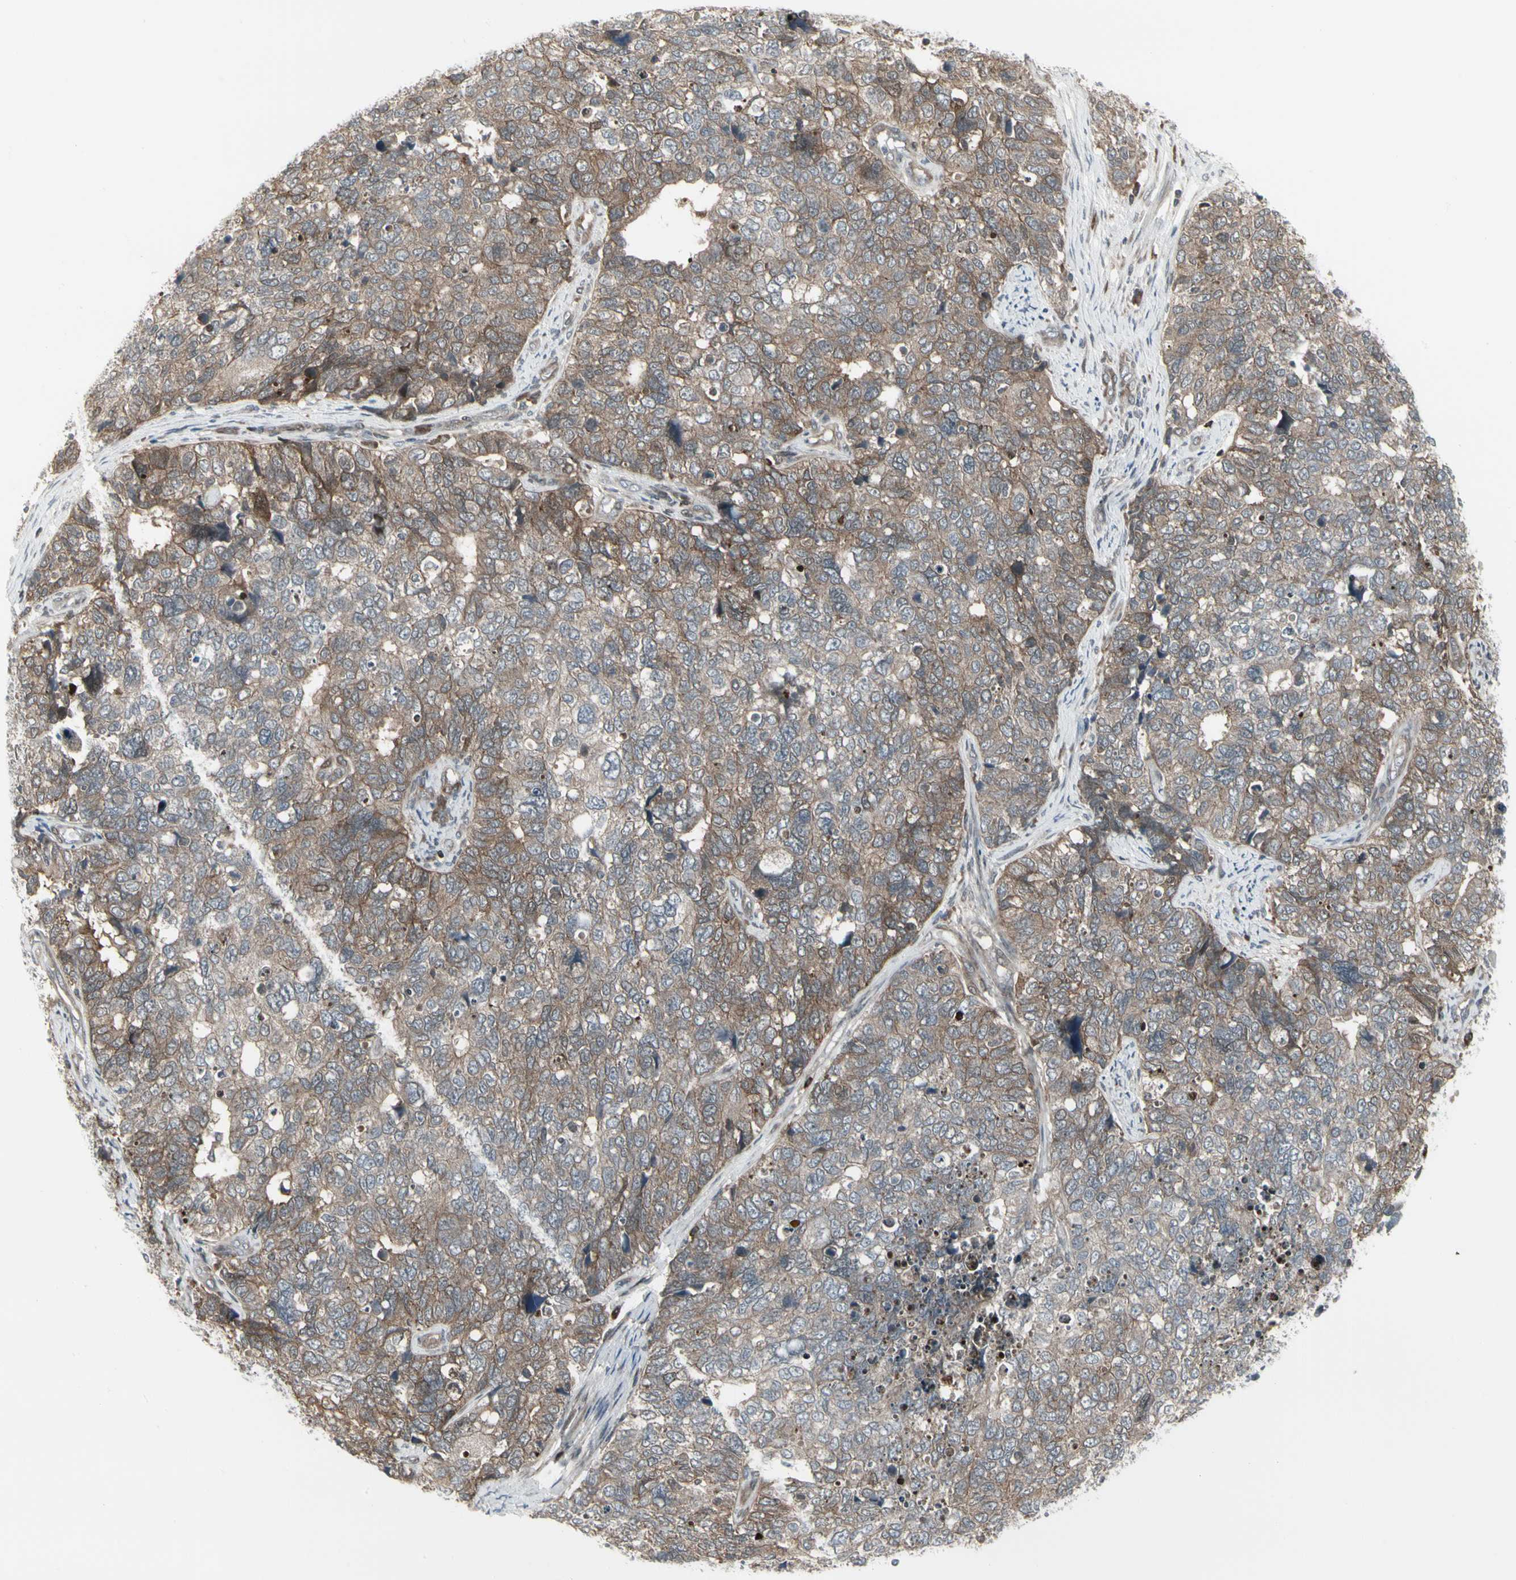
{"staining": {"intensity": "moderate", "quantity": ">75%", "location": "cytoplasmic/membranous"}, "tissue": "cervical cancer", "cell_type": "Tumor cells", "image_type": "cancer", "snomed": [{"axis": "morphology", "description": "Squamous cell carcinoma, NOS"}, {"axis": "topography", "description": "Cervix"}], "caption": "A brown stain shows moderate cytoplasmic/membranous expression of a protein in cervical squamous cell carcinoma tumor cells. Immunohistochemistry stains the protein of interest in brown and the nuclei are stained blue.", "gene": "IGFBP6", "patient": {"sex": "female", "age": 63}}